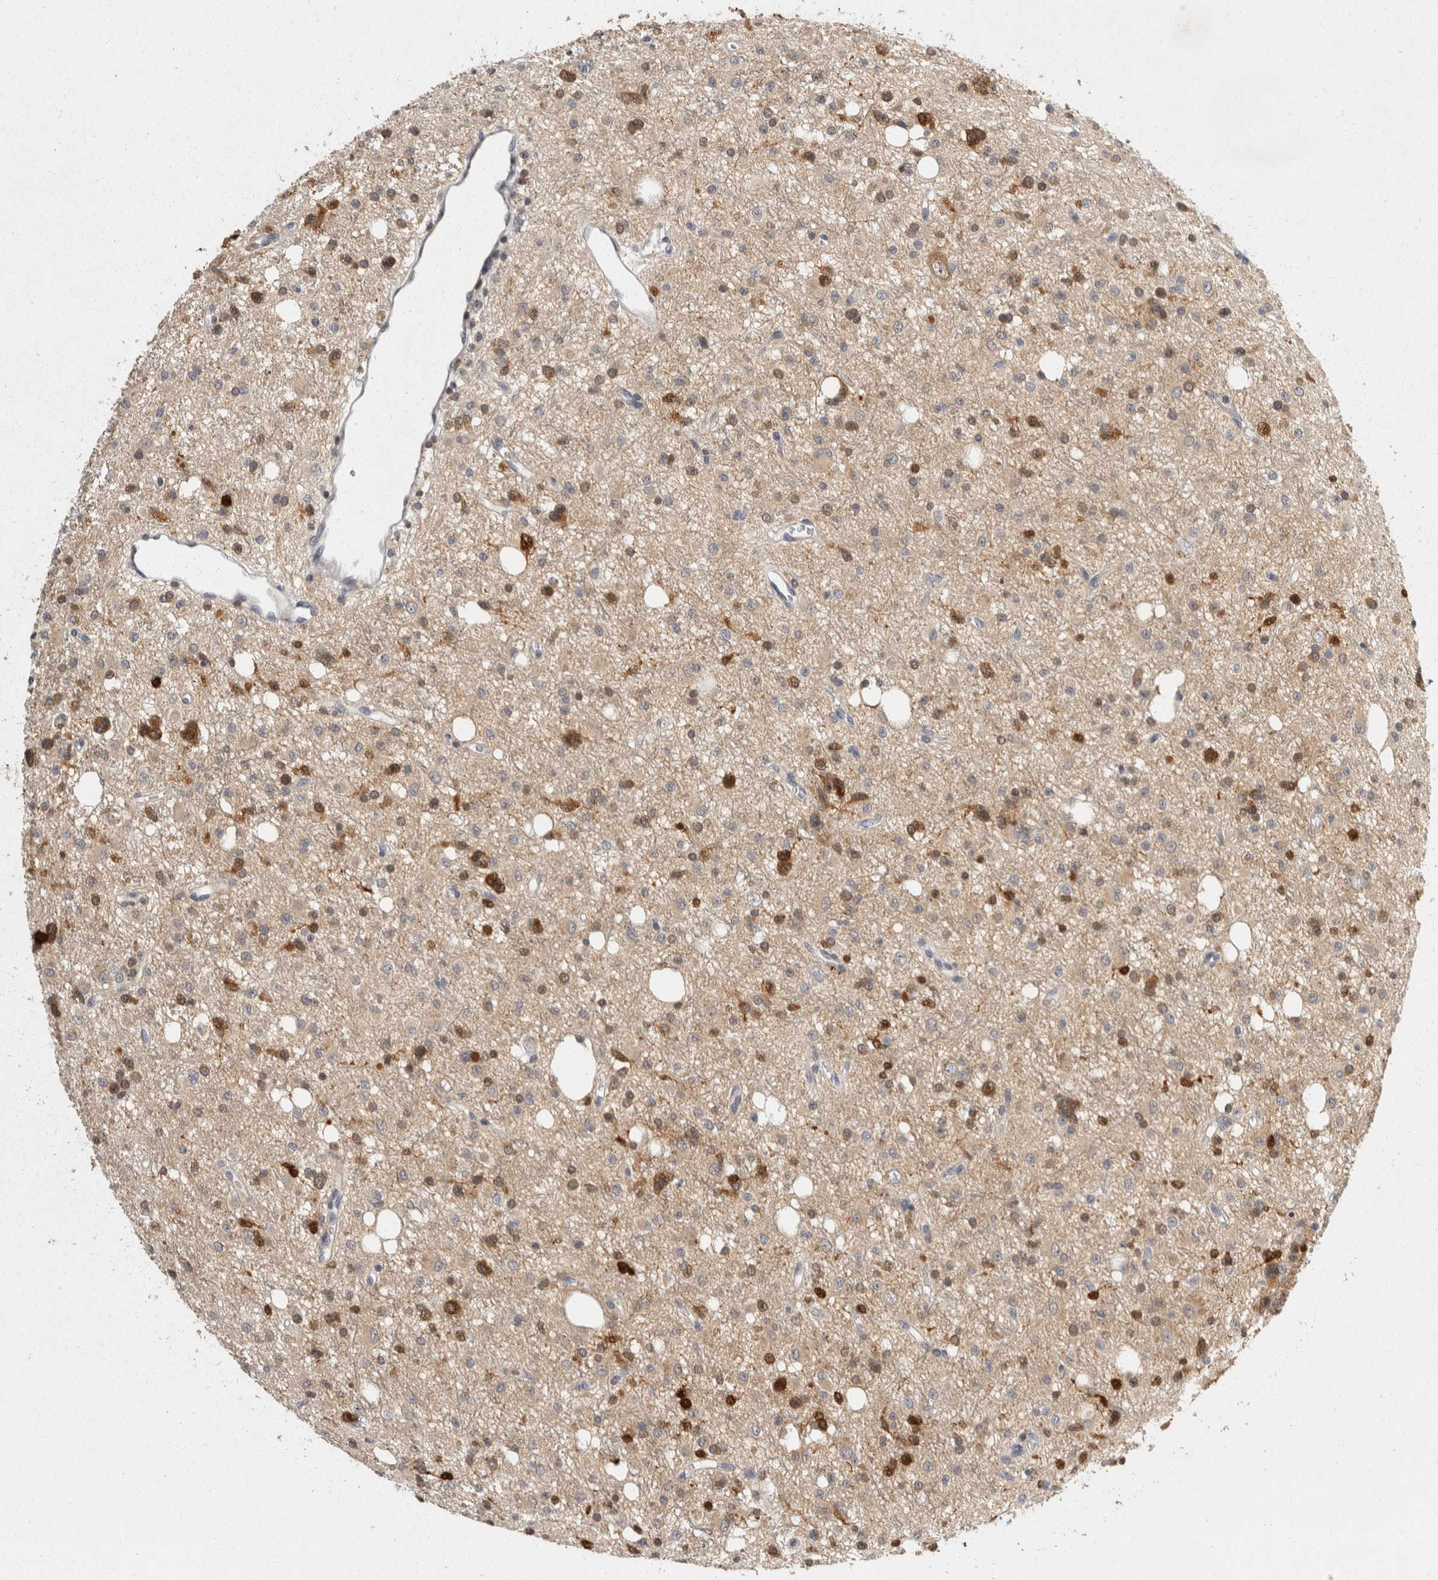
{"staining": {"intensity": "strong", "quantity": "25%-75%", "location": "cytoplasmic/membranous,nuclear"}, "tissue": "glioma", "cell_type": "Tumor cells", "image_type": "cancer", "snomed": [{"axis": "morphology", "description": "Glioma, malignant, High grade"}, {"axis": "topography", "description": "Brain"}], "caption": "Human glioma stained for a protein (brown) shows strong cytoplasmic/membranous and nuclear positive expression in about 25%-75% of tumor cells.", "gene": "ACAT2", "patient": {"sex": "female", "age": 62}}